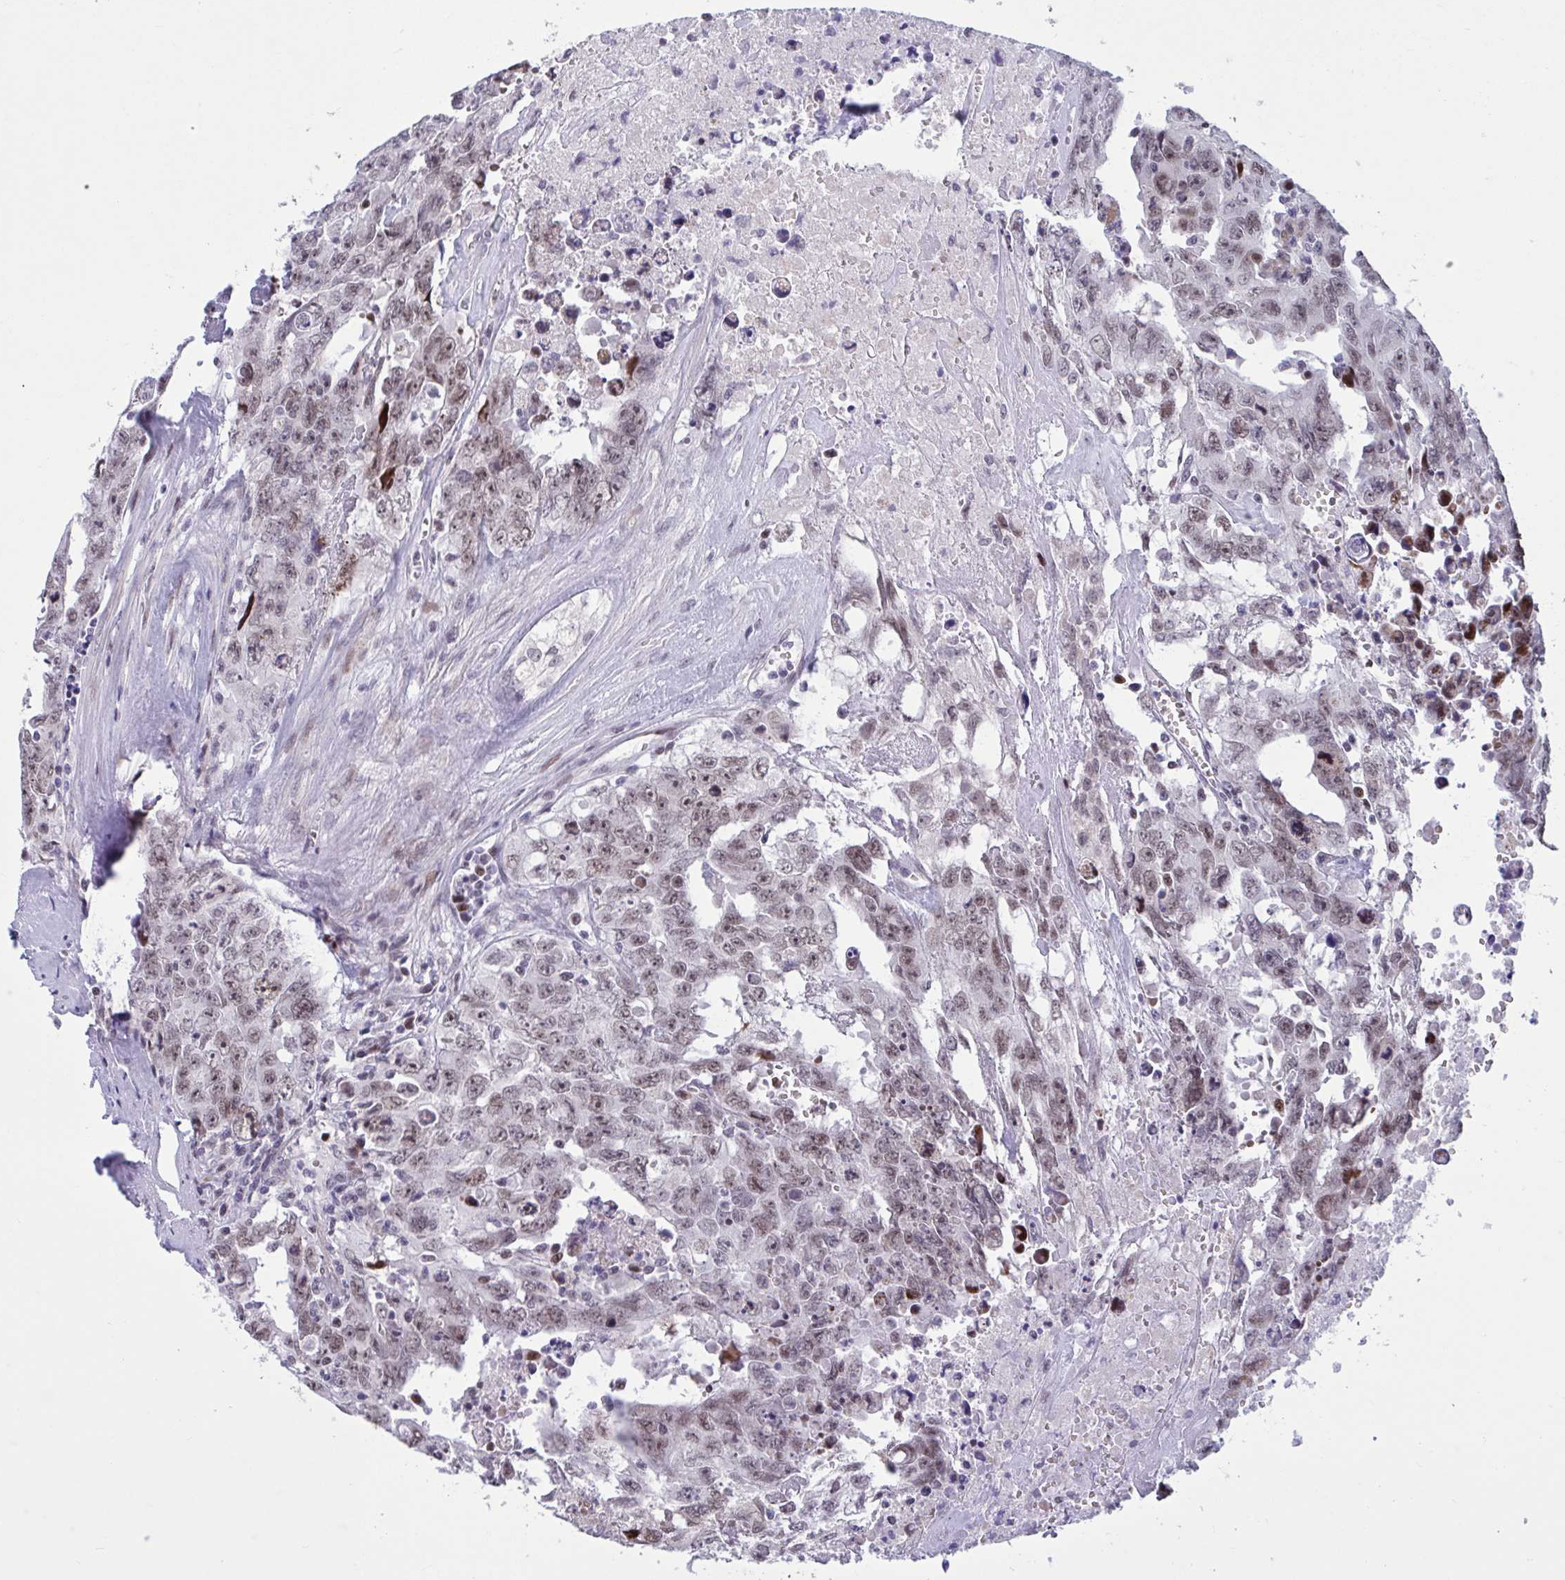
{"staining": {"intensity": "moderate", "quantity": ">75%", "location": "nuclear"}, "tissue": "testis cancer", "cell_type": "Tumor cells", "image_type": "cancer", "snomed": [{"axis": "morphology", "description": "Carcinoma, Embryonal, NOS"}, {"axis": "topography", "description": "Testis"}], "caption": "Protein expression analysis of human testis cancer reveals moderate nuclear staining in about >75% of tumor cells.", "gene": "RBL1", "patient": {"sex": "male", "age": 24}}